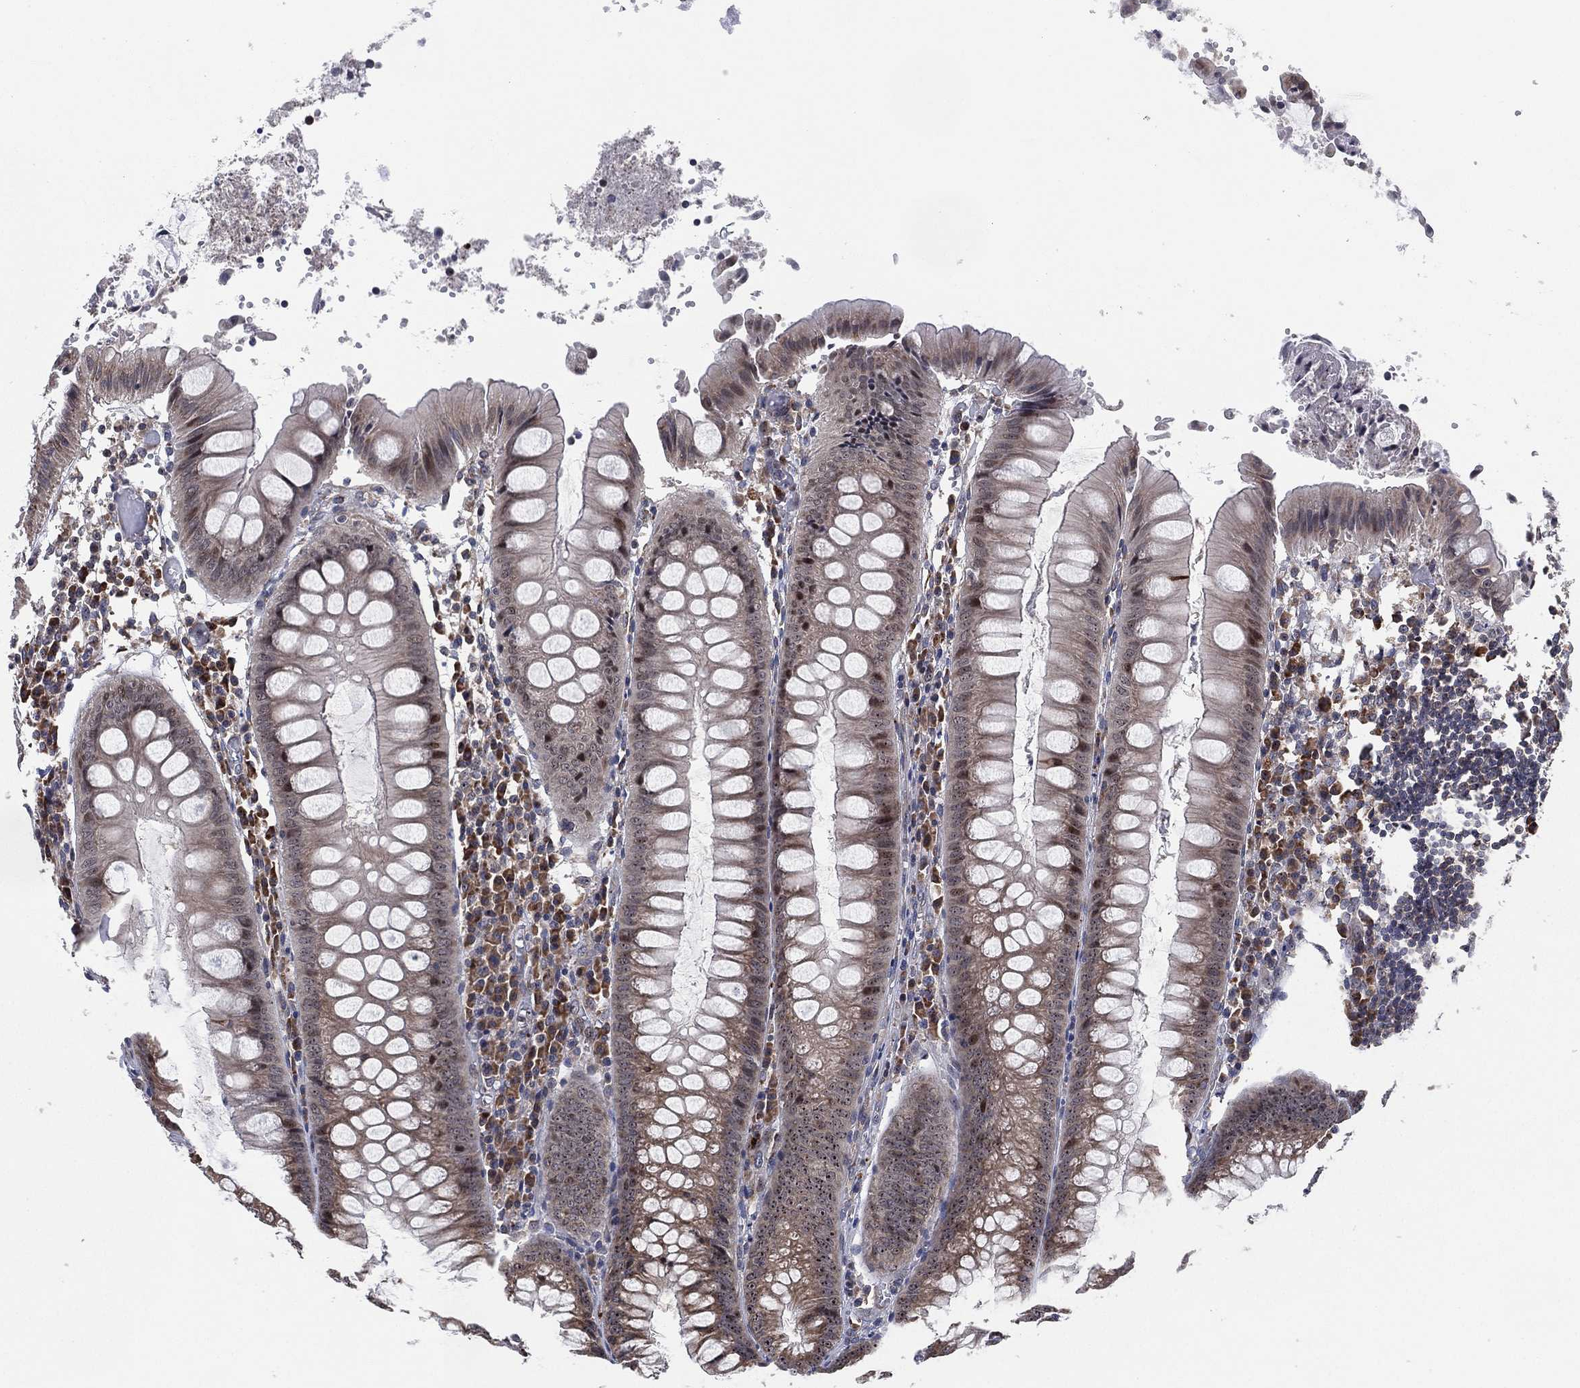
{"staining": {"intensity": "moderate", "quantity": "<25%", "location": "nuclear"}, "tissue": "appendix", "cell_type": "Glandular cells", "image_type": "normal", "snomed": [{"axis": "morphology", "description": "Normal tissue, NOS"}, {"axis": "morphology", "description": "Inflammation, NOS"}, {"axis": "topography", "description": "Appendix"}], "caption": "Protein expression analysis of unremarkable appendix exhibits moderate nuclear positivity in approximately <25% of glandular cells.", "gene": "FAM104A", "patient": {"sex": "male", "age": 16}}